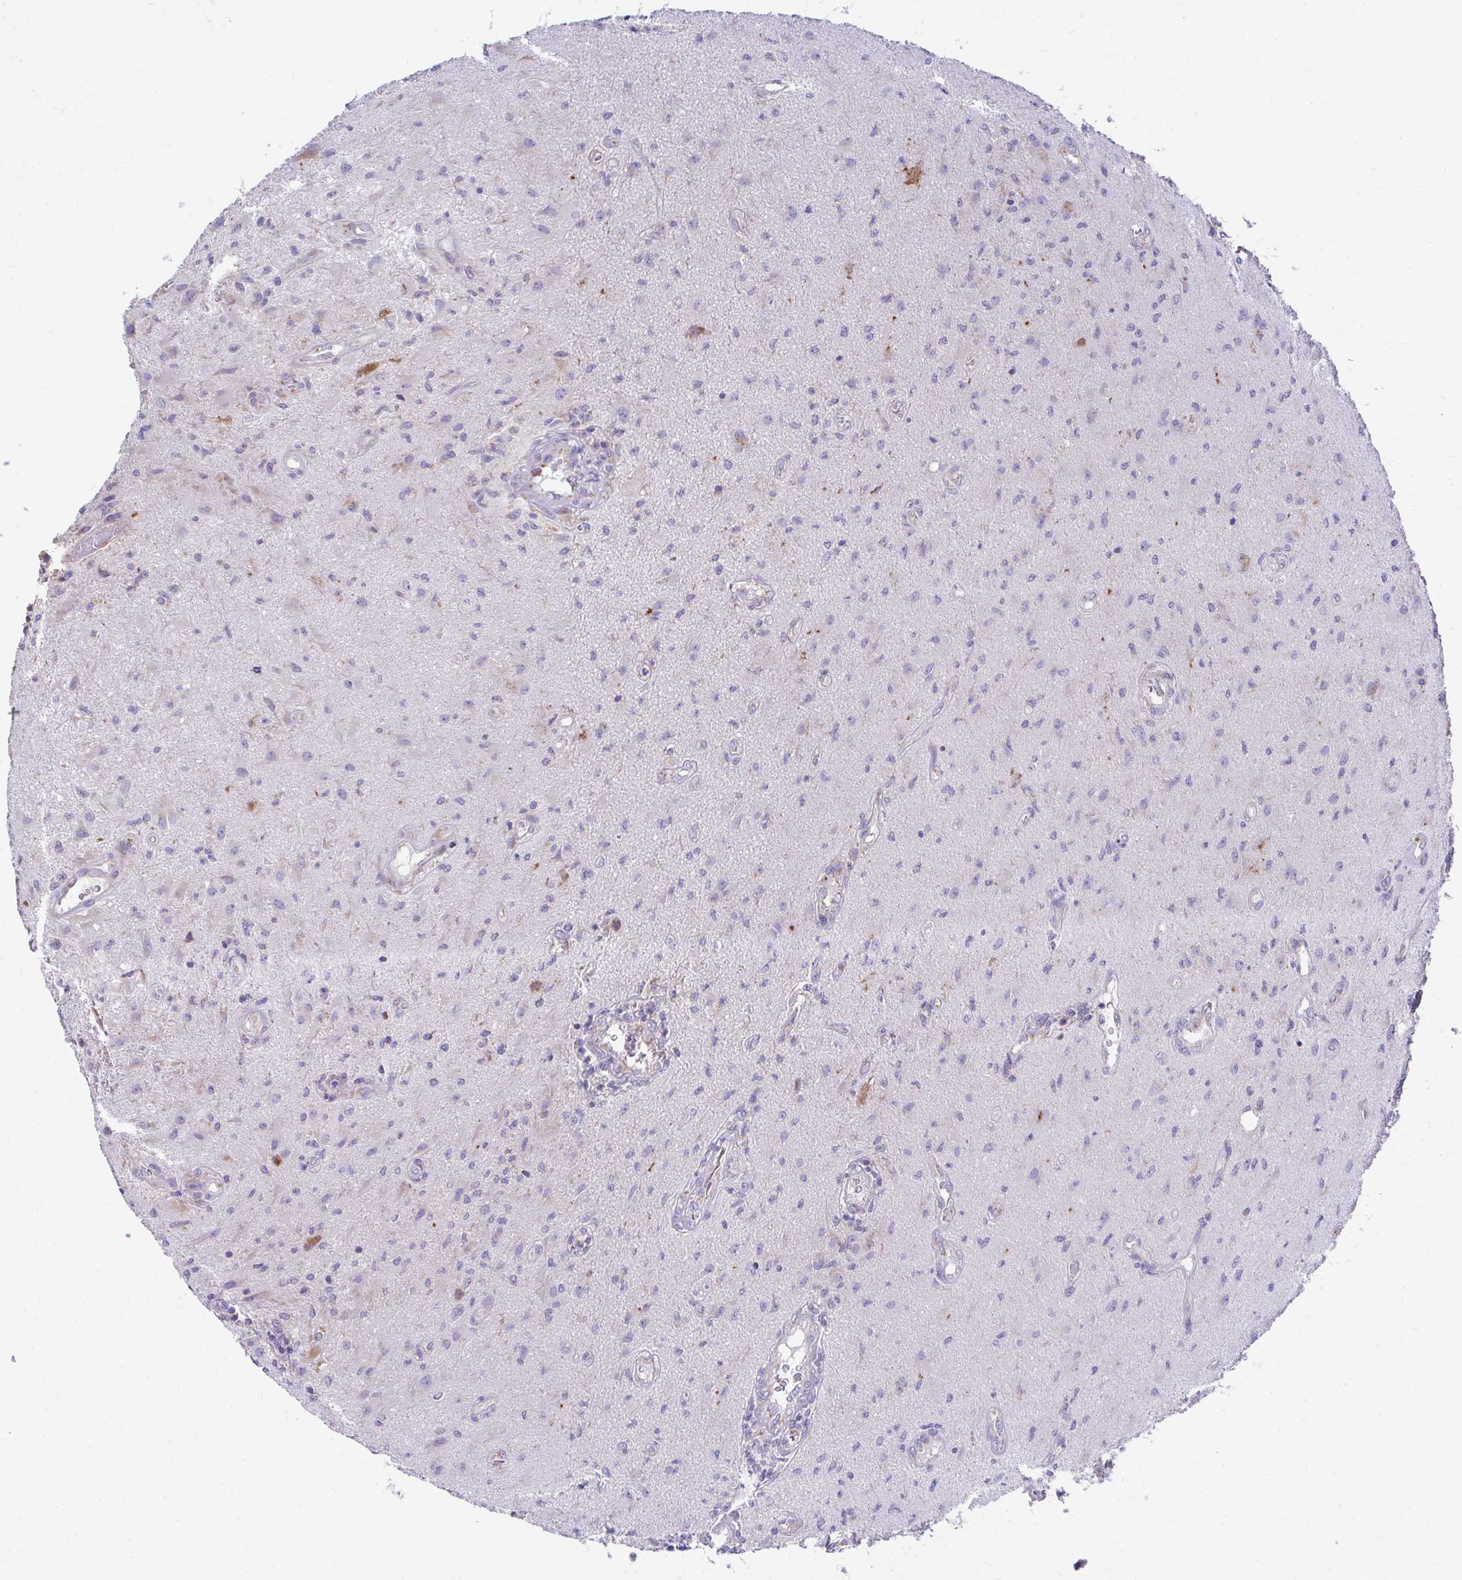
{"staining": {"intensity": "negative", "quantity": "none", "location": "none"}, "tissue": "glioma", "cell_type": "Tumor cells", "image_type": "cancer", "snomed": [{"axis": "morphology", "description": "Glioma, malignant, High grade"}, {"axis": "topography", "description": "Brain"}], "caption": "Tumor cells are negative for brown protein staining in glioma. (Immunohistochemistry, brightfield microscopy, high magnification).", "gene": "MRPL19", "patient": {"sex": "male", "age": 67}}